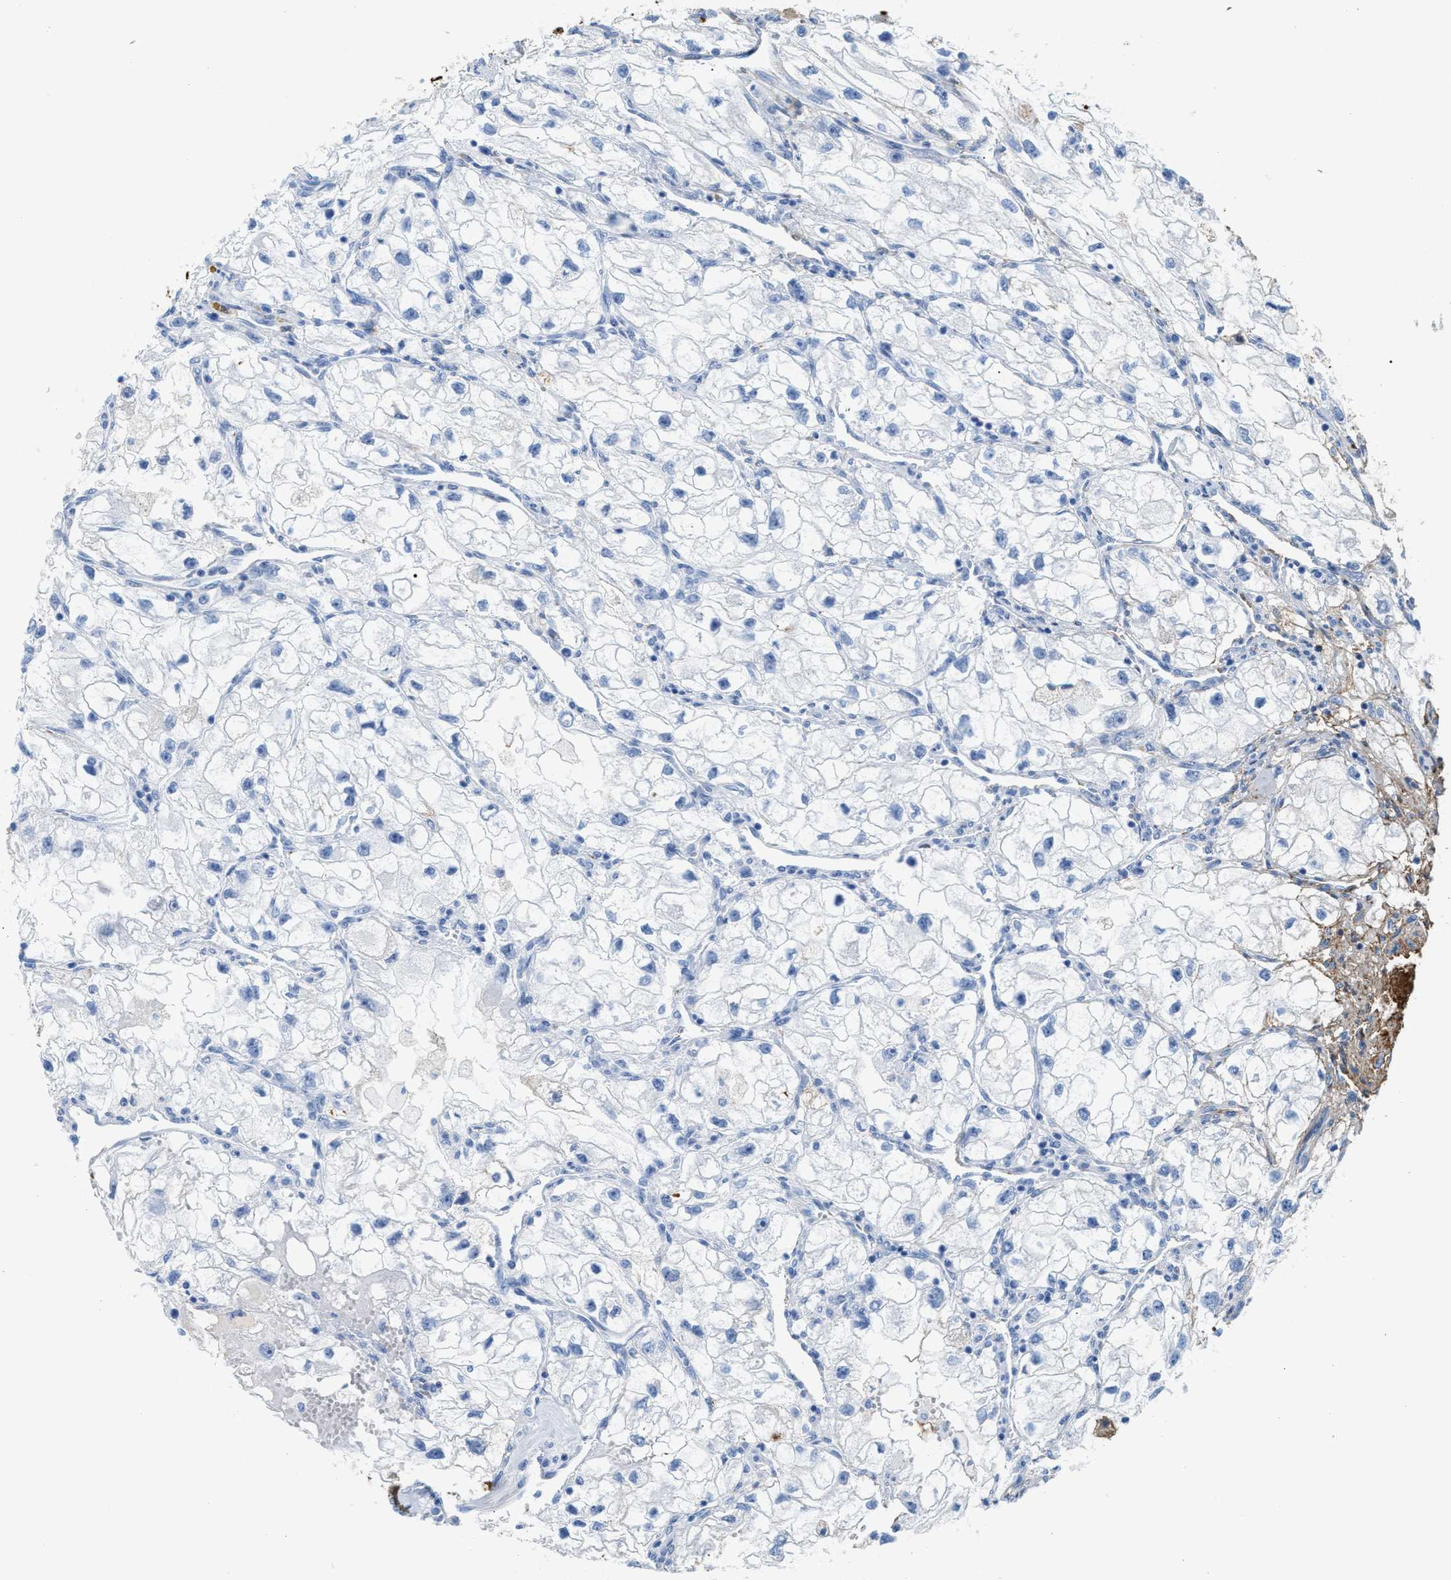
{"staining": {"intensity": "negative", "quantity": "none", "location": "none"}, "tissue": "renal cancer", "cell_type": "Tumor cells", "image_type": "cancer", "snomed": [{"axis": "morphology", "description": "Adenocarcinoma, NOS"}, {"axis": "topography", "description": "Kidney"}], "caption": "This photomicrograph is of renal cancer (adenocarcinoma) stained with immunohistochemistry (IHC) to label a protein in brown with the nuclei are counter-stained blue. There is no positivity in tumor cells.", "gene": "TNR", "patient": {"sex": "female", "age": 70}}